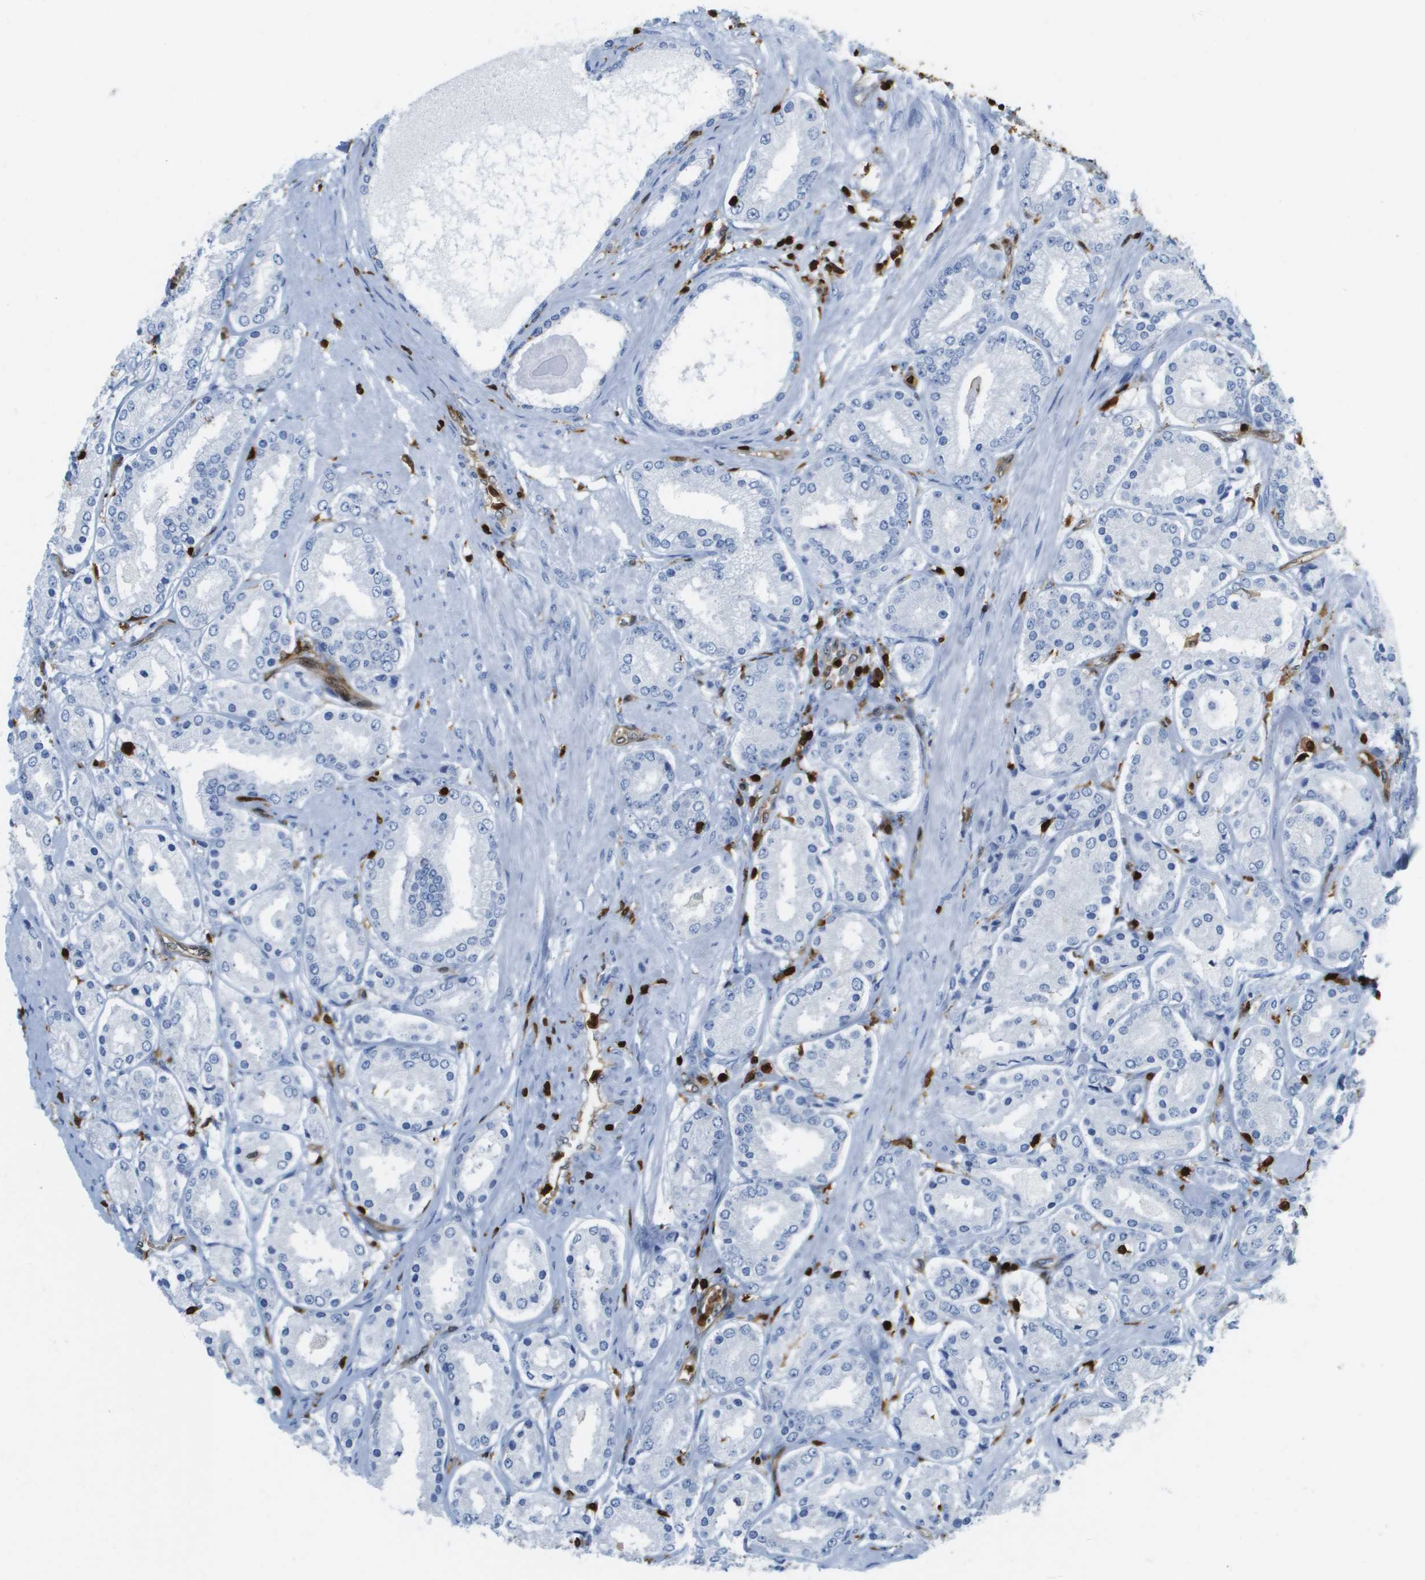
{"staining": {"intensity": "negative", "quantity": "none", "location": "none"}, "tissue": "prostate cancer", "cell_type": "Tumor cells", "image_type": "cancer", "snomed": [{"axis": "morphology", "description": "Adenocarcinoma, Low grade"}, {"axis": "topography", "description": "Prostate"}], "caption": "Protein analysis of low-grade adenocarcinoma (prostate) exhibits no significant expression in tumor cells.", "gene": "DOCK5", "patient": {"sex": "male", "age": 63}}